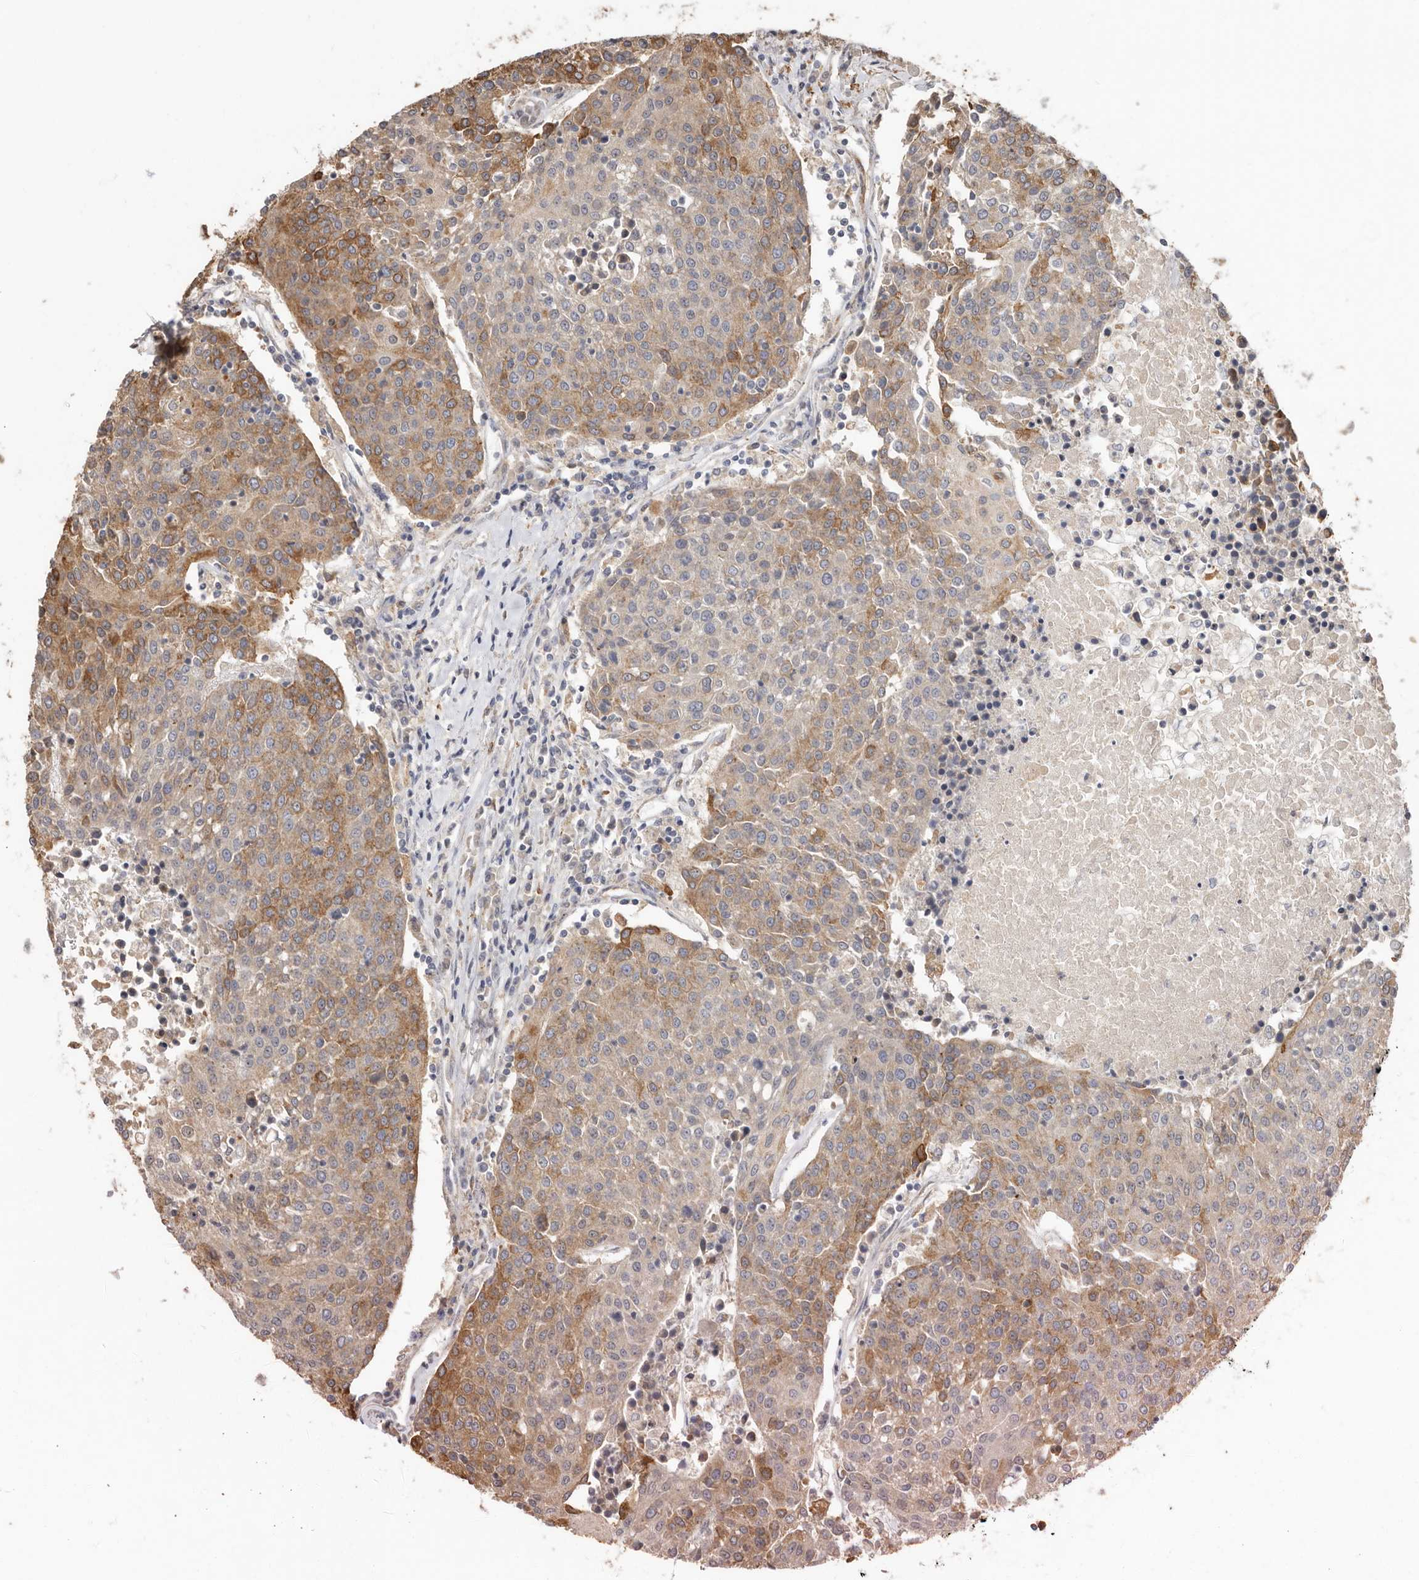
{"staining": {"intensity": "moderate", "quantity": "25%-75%", "location": "cytoplasmic/membranous"}, "tissue": "urothelial cancer", "cell_type": "Tumor cells", "image_type": "cancer", "snomed": [{"axis": "morphology", "description": "Urothelial carcinoma, High grade"}, {"axis": "topography", "description": "Urinary bladder"}], "caption": "Approximately 25%-75% of tumor cells in urothelial cancer demonstrate moderate cytoplasmic/membranous protein expression as visualized by brown immunohistochemical staining.", "gene": "RSPO2", "patient": {"sex": "female", "age": 85}}